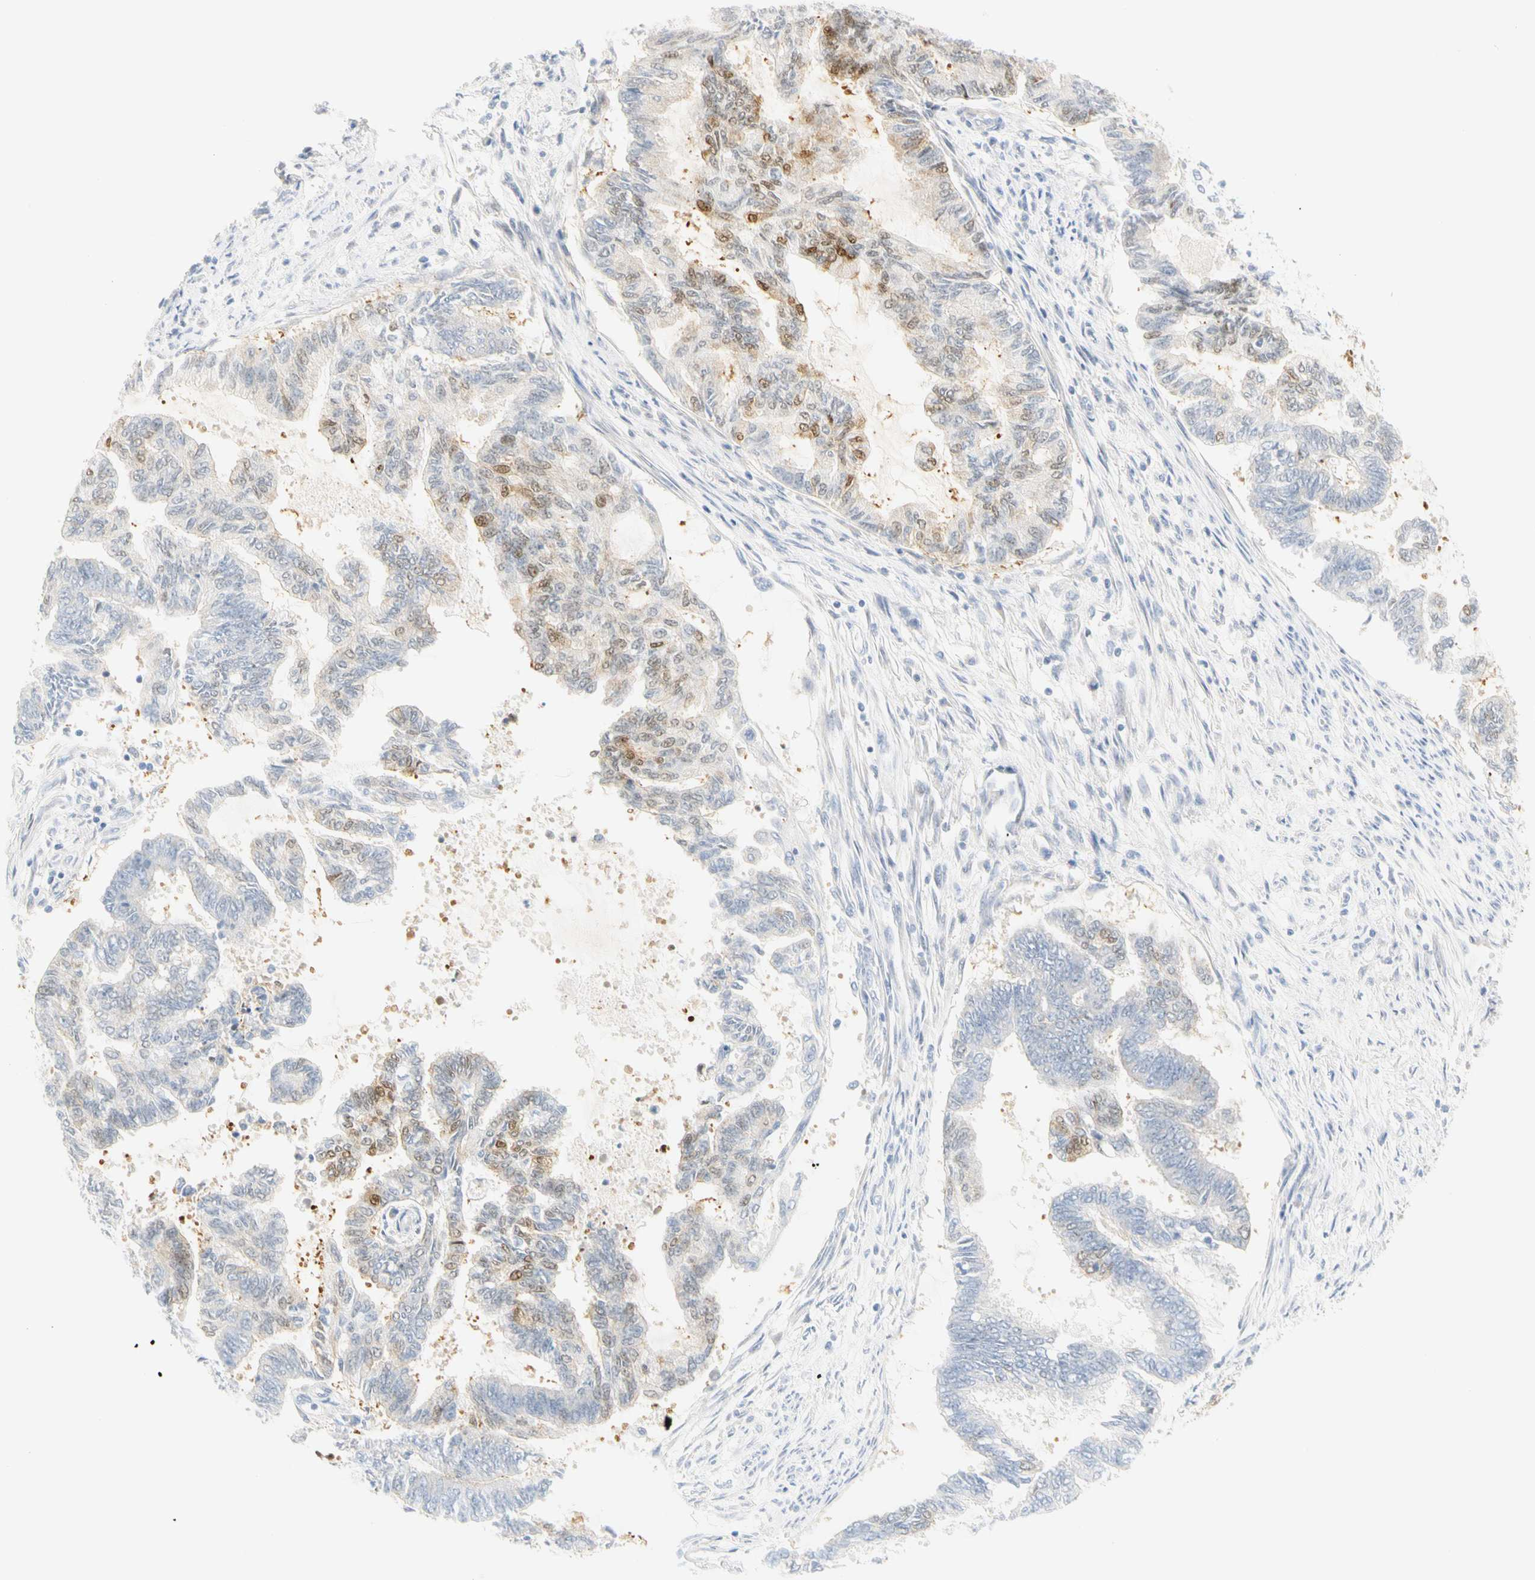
{"staining": {"intensity": "weak", "quantity": "<25%", "location": "cytoplasmic/membranous,nuclear"}, "tissue": "endometrial cancer", "cell_type": "Tumor cells", "image_type": "cancer", "snomed": [{"axis": "morphology", "description": "Adenocarcinoma, NOS"}, {"axis": "topography", "description": "Endometrium"}], "caption": "The photomicrograph shows no significant staining in tumor cells of endometrial cancer. (Immunohistochemistry (ihc), brightfield microscopy, high magnification).", "gene": "SELENBP1", "patient": {"sex": "female", "age": 86}}